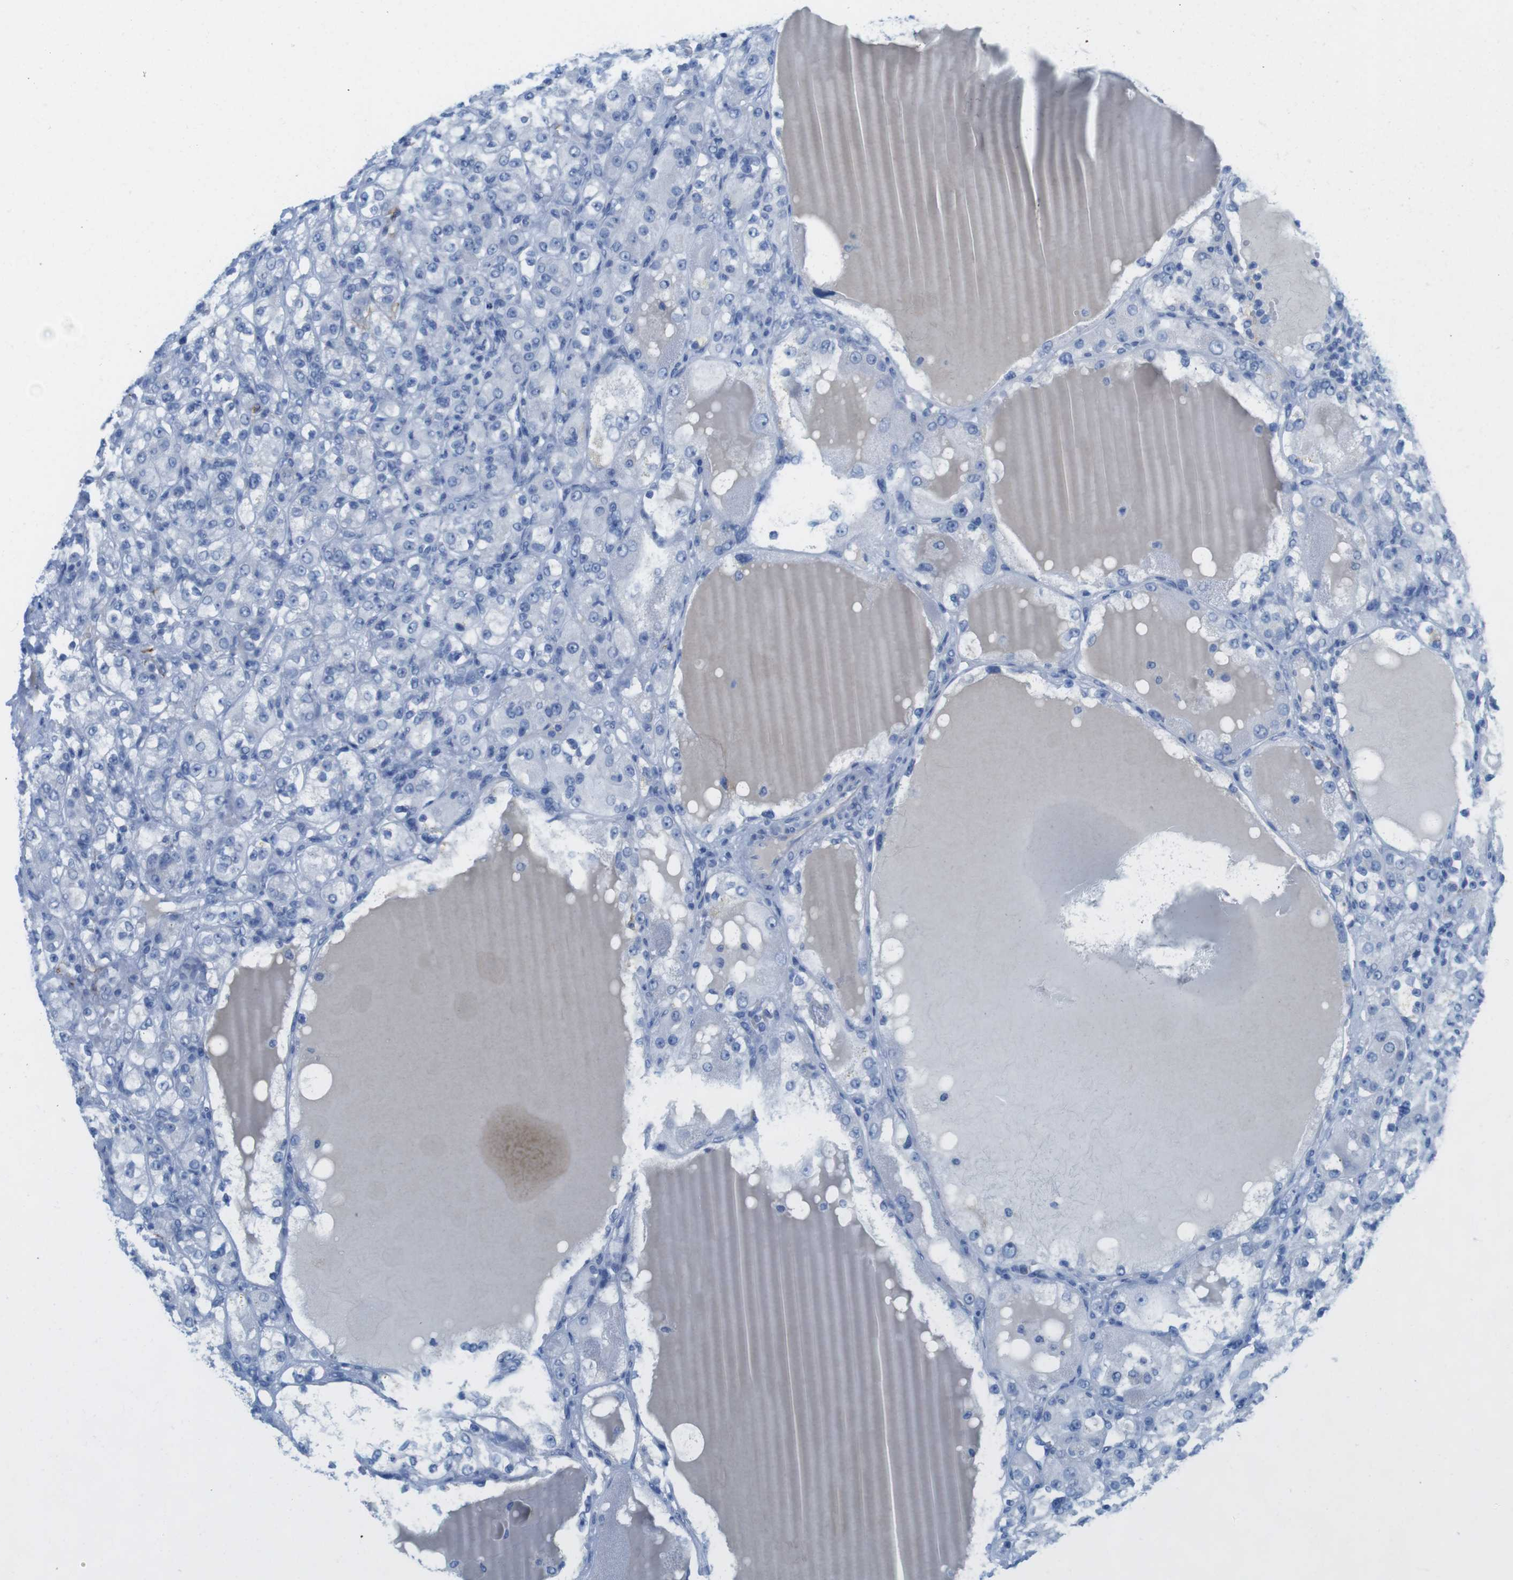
{"staining": {"intensity": "negative", "quantity": "none", "location": "none"}, "tissue": "renal cancer", "cell_type": "Tumor cells", "image_type": "cancer", "snomed": [{"axis": "morphology", "description": "Normal tissue, NOS"}, {"axis": "morphology", "description": "Adenocarcinoma, NOS"}, {"axis": "topography", "description": "Kidney"}], "caption": "Immunohistochemistry image of renal adenocarcinoma stained for a protein (brown), which exhibits no positivity in tumor cells.", "gene": "GAP43", "patient": {"sex": "male", "age": 61}}